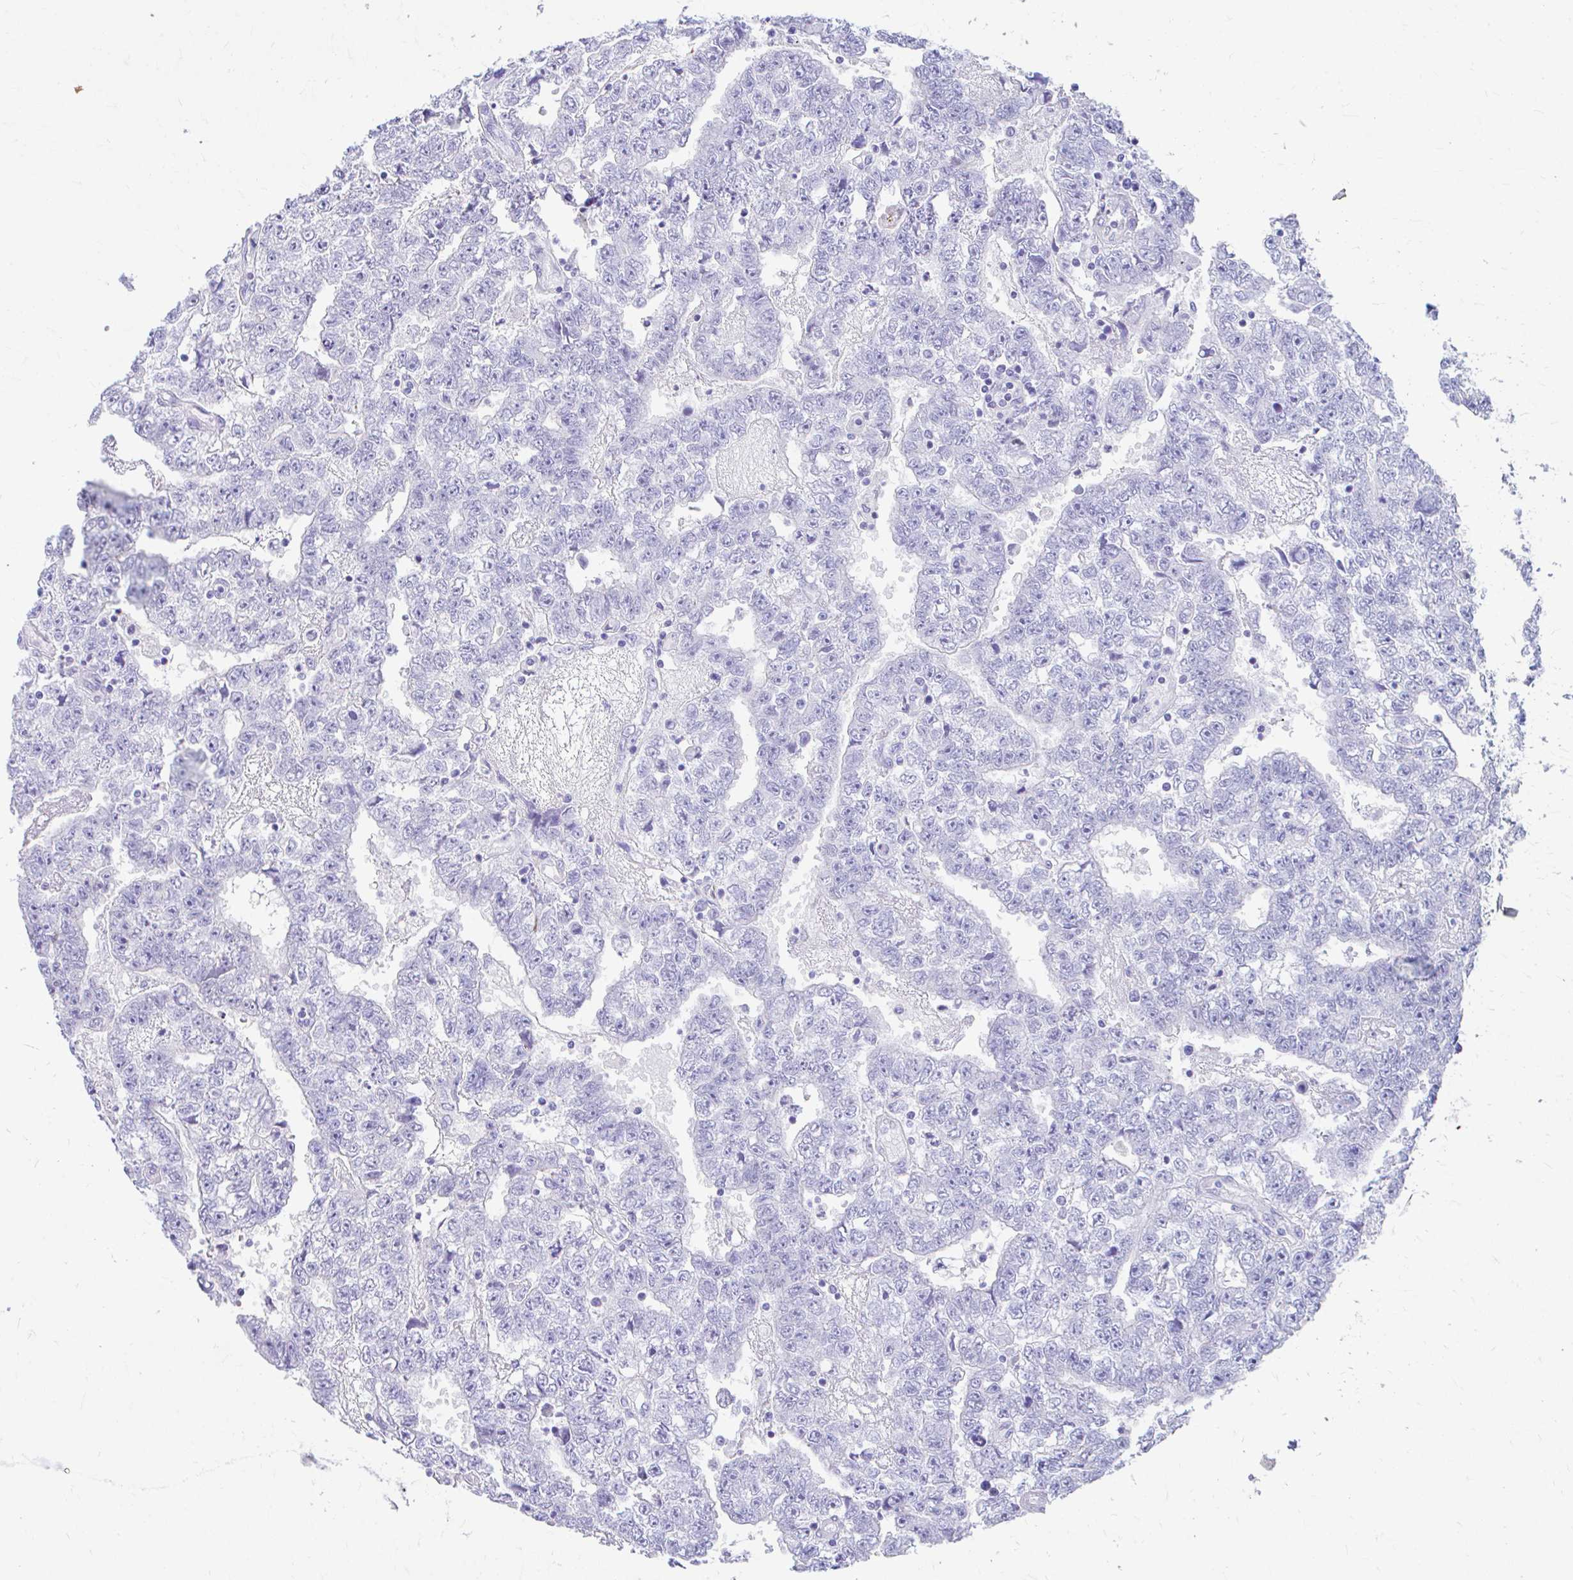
{"staining": {"intensity": "negative", "quantity": "none", "location": "none"}, "tissue": "testis cancer", "cell_type": "Tumor cells", "image_type": "cancer", "snomed": [{"axis": "morphology", "description": "Carcinoma, Embryonal, NOS"}, {"axis": "topography", "description": "Testis"}], "caption": "Tumor cells are negative for protein expression in human embryonal carcinoma (testis). (DAB immunohistochemistry, high magnification).", "gene": "KRIT1", "patient": {"sex": "male", "age": 25}}